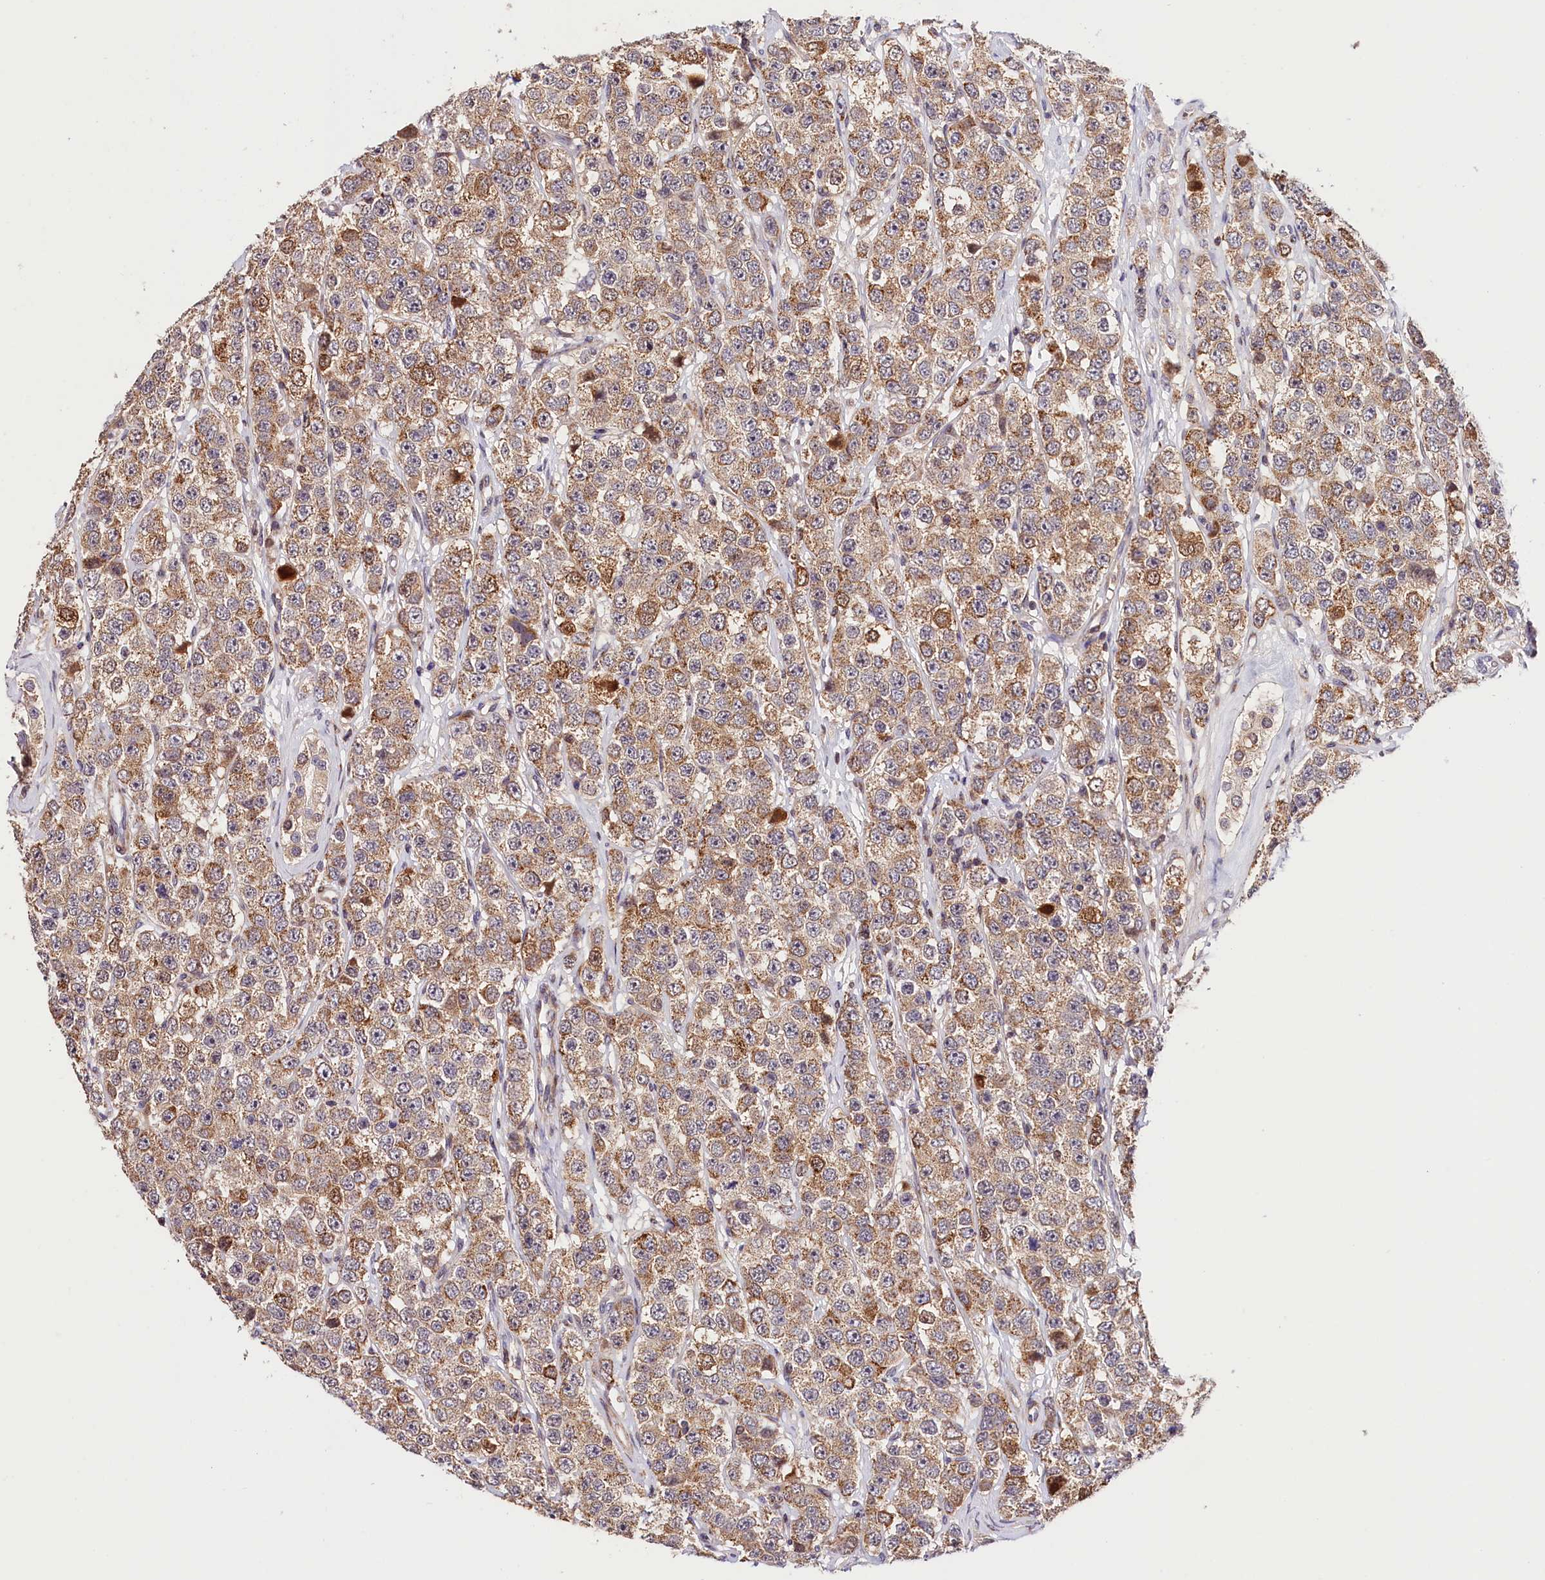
{"staining": {"intensity": "weak", "quantity": ">75%", "location": "cytoplasmic/membranous"}, "tissue": "testis cancer", "cell_type": "Tumor cells", "image_type": "cancer", "snomed": [{"axis": "morphology", "description": "Seminoma, NOS"}, {"axis": "topography", "description": "Testis"}], "caption": "Testis cancer (seminoma) tissue displays weak cytoplasmic/membranous expression in about >75% of tumor cells The staining was performed using DAB to visualize the protein expression in brown, while the nuclei were stained in blue with hematoxylin (Magnification: 20x).", "gene": "CHORDC1", "patient": {"sex": "male", "age": 28}}